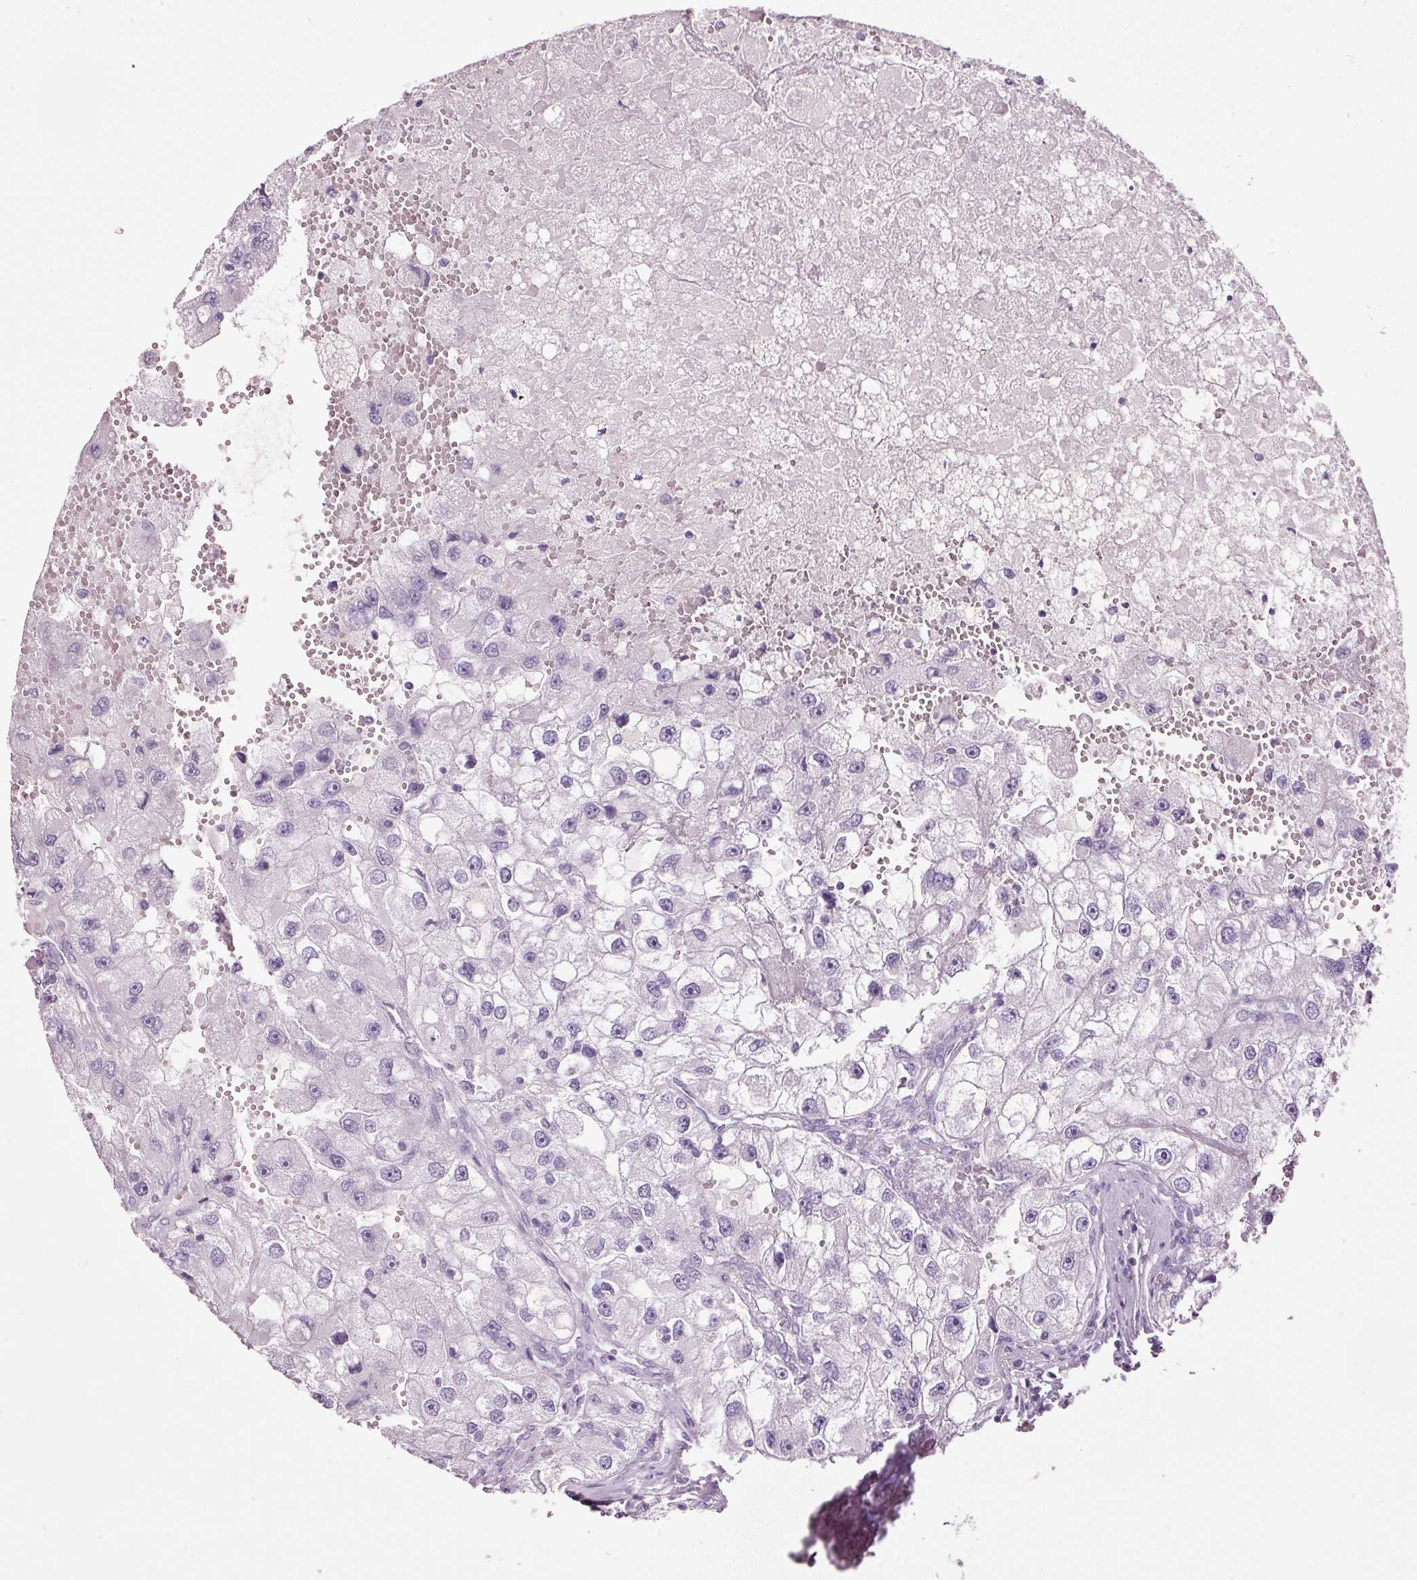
{"staining": {"intensity": "negative", "quantity": "none", "location": "none"}, "tissue": "renal cancer", "cell_type": "Tumor cells", "image_type": "cancer", "snomed": [{"axis": "morphology", "description": "Adenocarcinoma, NOS"}, {"axis": "topography", "description": "Kidney"}], "caption": "This histopathology image is of renal adenocarcinoma stained with IHC to label a protein in brown with the nuclei are counter-stained blue. There is no expression in tumor cells. Brightfield microscopy of immunohistochemistry (IHC) stained with DAB (3,3'-diaminobenzidine) (brown) and hematoxylin (blue), captured at high magnification.", "gene": "MUC5AC", "patient": {"sex": "male", "age": 63}}